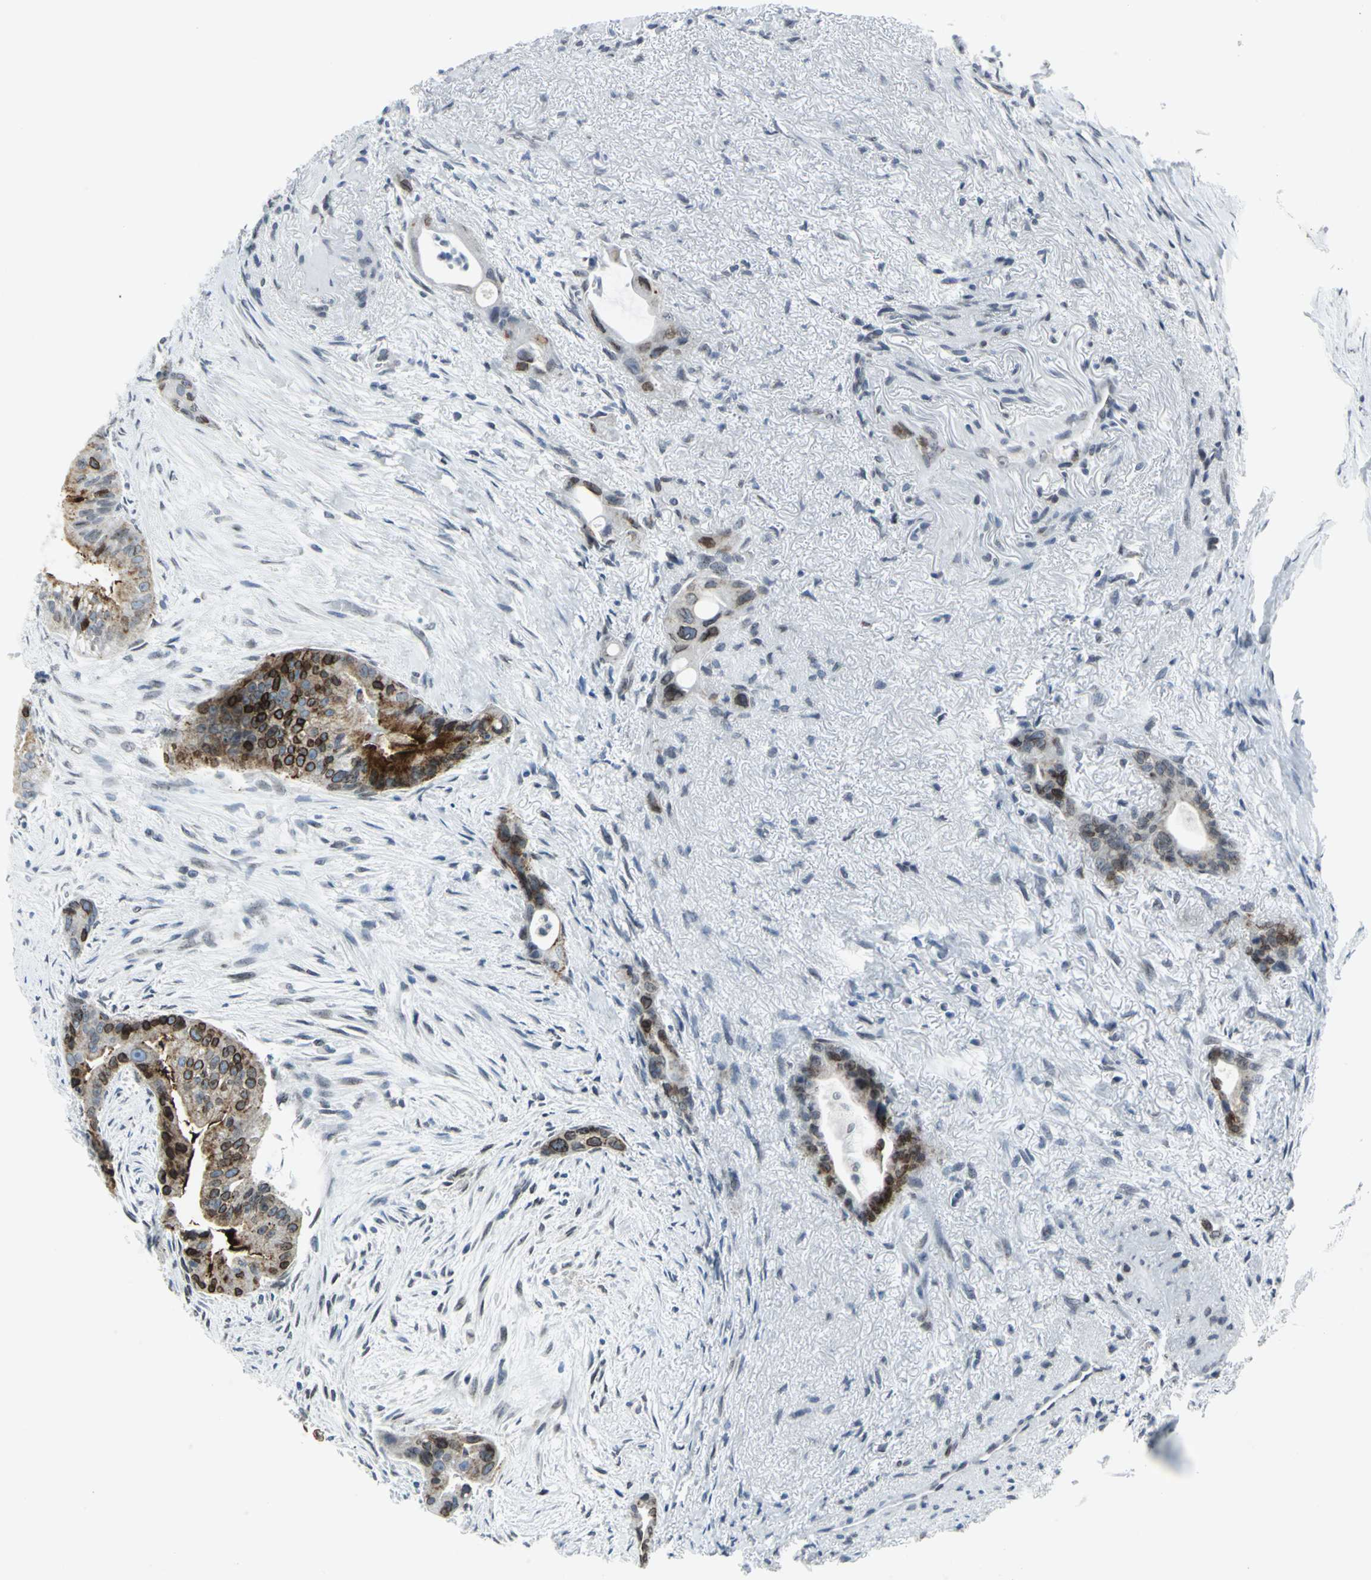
{"staining": {"intensity": "strong", "quantity": ">75%", "location": "cytoplasmic/membranous,nuclear"}, "tissue": "liver cancer", "cell_type": "Tumor cells", "image_type": "cancer", "snomed": [{"axis": "morphology", "description": "Cholangiocarcinoma"}, {"axis": "topography", "description": "Liver"}], "caption": "This is a photomicrograph of IHC staining of liver cholangiocarcinoma, which shows strong staining in the cytoplasmic/membranous and nuclear of tumor cells.", "gene": "SNUPN", "patient": {"sex": "female", "age": 55}}